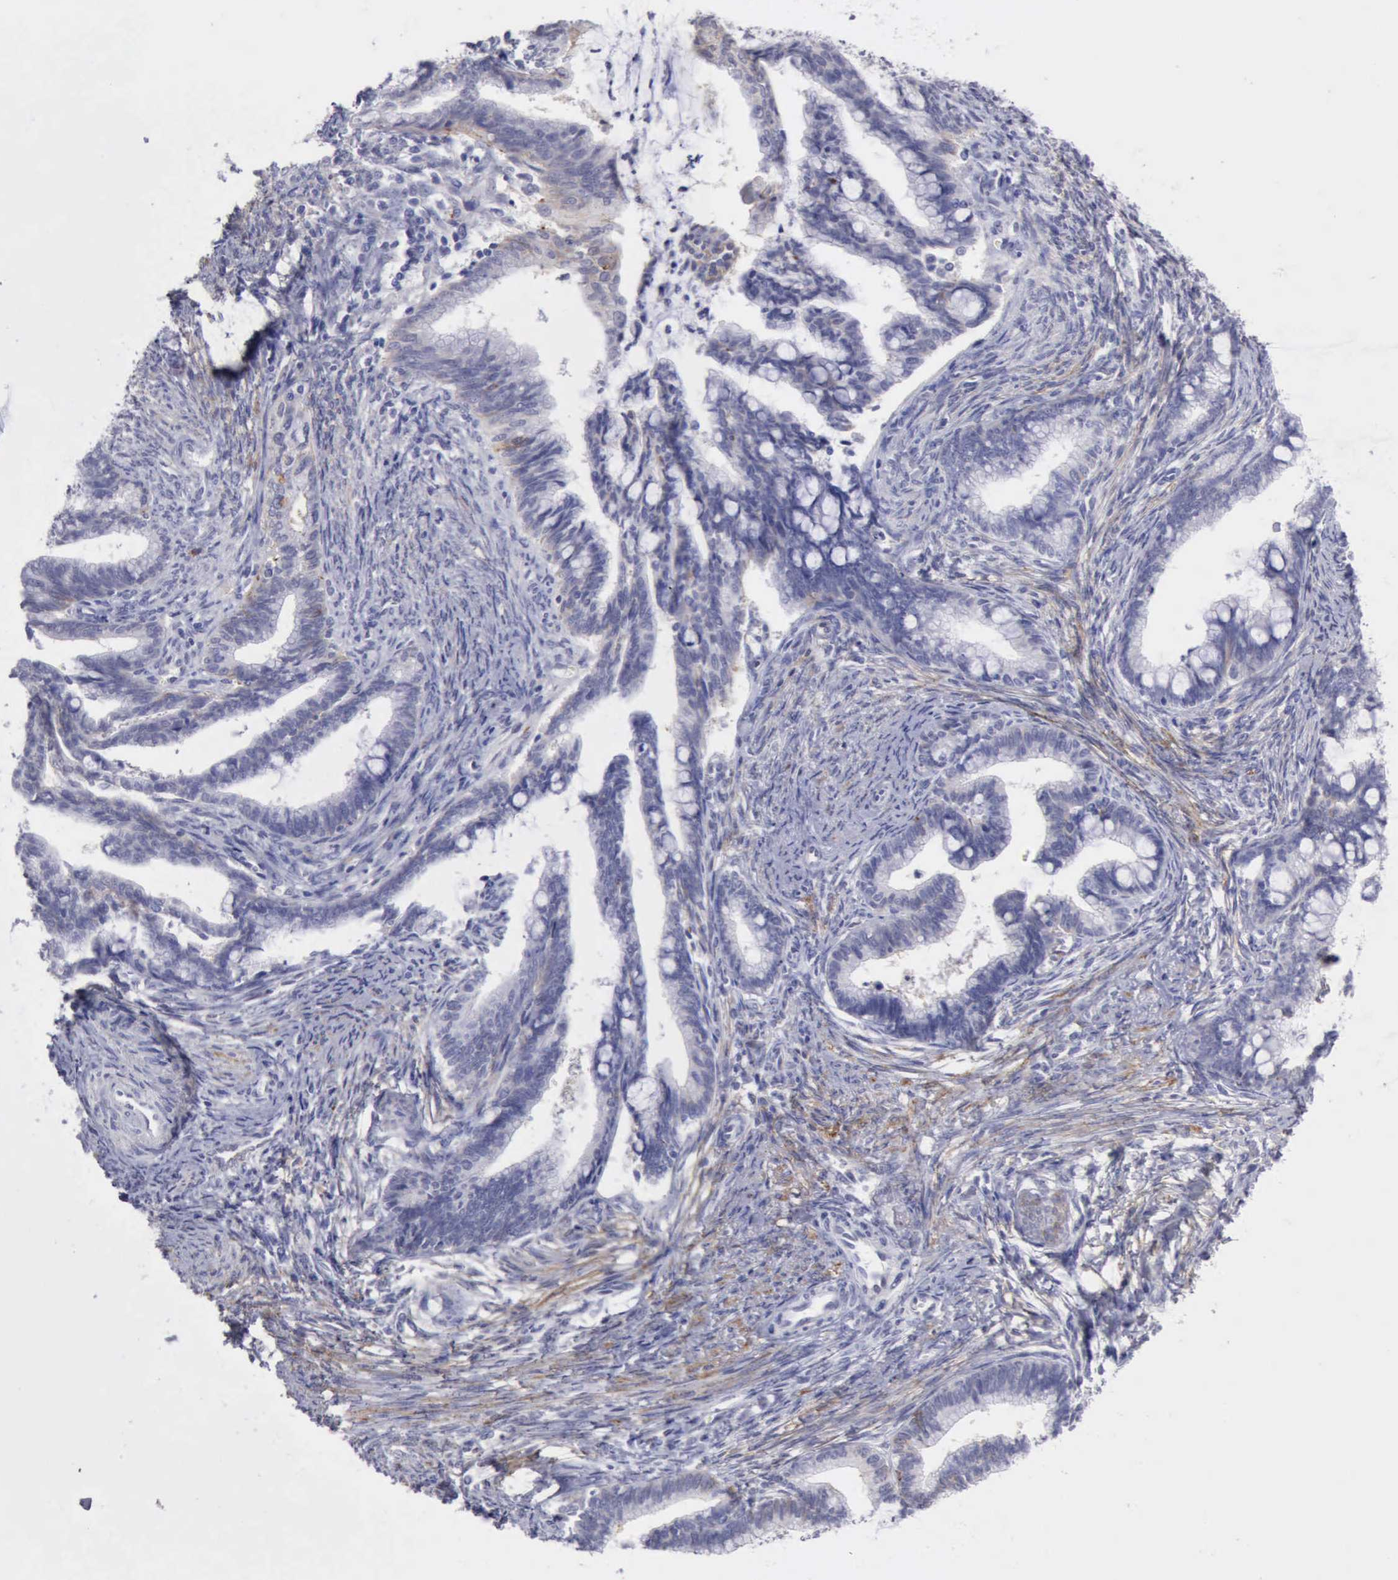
{"staining": {"intensity": "negative", "quantity": "none", "location": "none"}, "tissue": "cervical cancer", "cell_type": "Tumor cells", "image_type": "cancer", "snomed": [{"axis": "morphology", "description": "Adenocarcinoma, NOS"}, {"axis": "topography", "description": "Cervix"}], "caption": "The immunohistochemistry (IHC) image has no significant expression in tumor cells of adenocarcinoma (cervical) tissue.", "gene": "TFRC", "patient": {"sex": "female", "age": 36}}